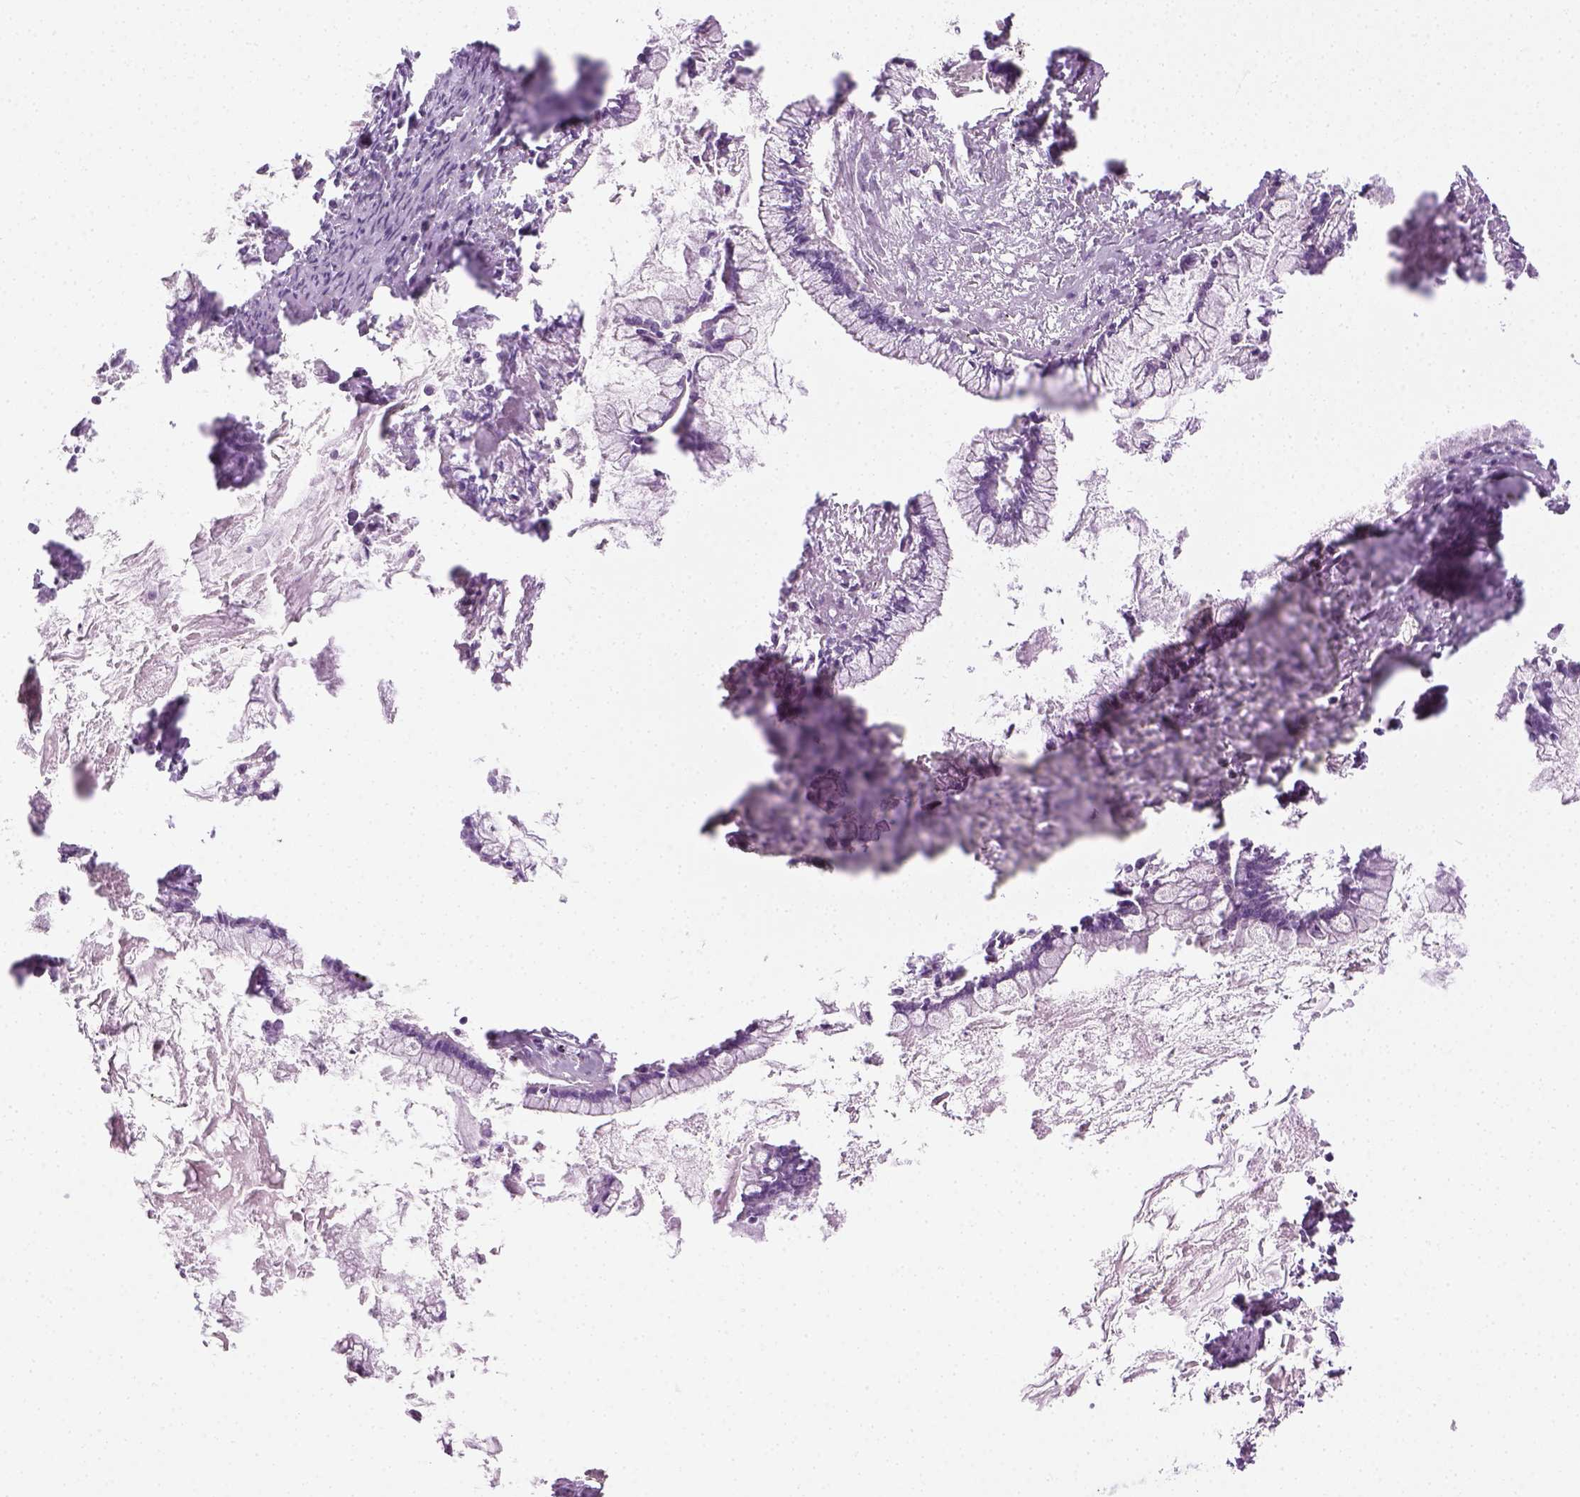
{"staining": {"intensity": "negative", "quantity": "none", "location": "none"}, "tissue": "ovarian cancer", "cell_type": "Tumor cells", "image_type": "cancer", "snomed": [{"axis": "morphology", "description": "Cystadenocarcinoma, mucinous, NOS"}, {"axis": "topography", "description": "Ovary"}], "caption": "This photomicrograph is of ovarian cancer stained with immunohistochemistry (IHC) to label a protein in brown with the nuclei are counter-stained blue. There is no positivity in tumor cells. Nuclei are stained in blue.", "gene": "LGSN", "patient": {"sex": "female", "age": 67}}